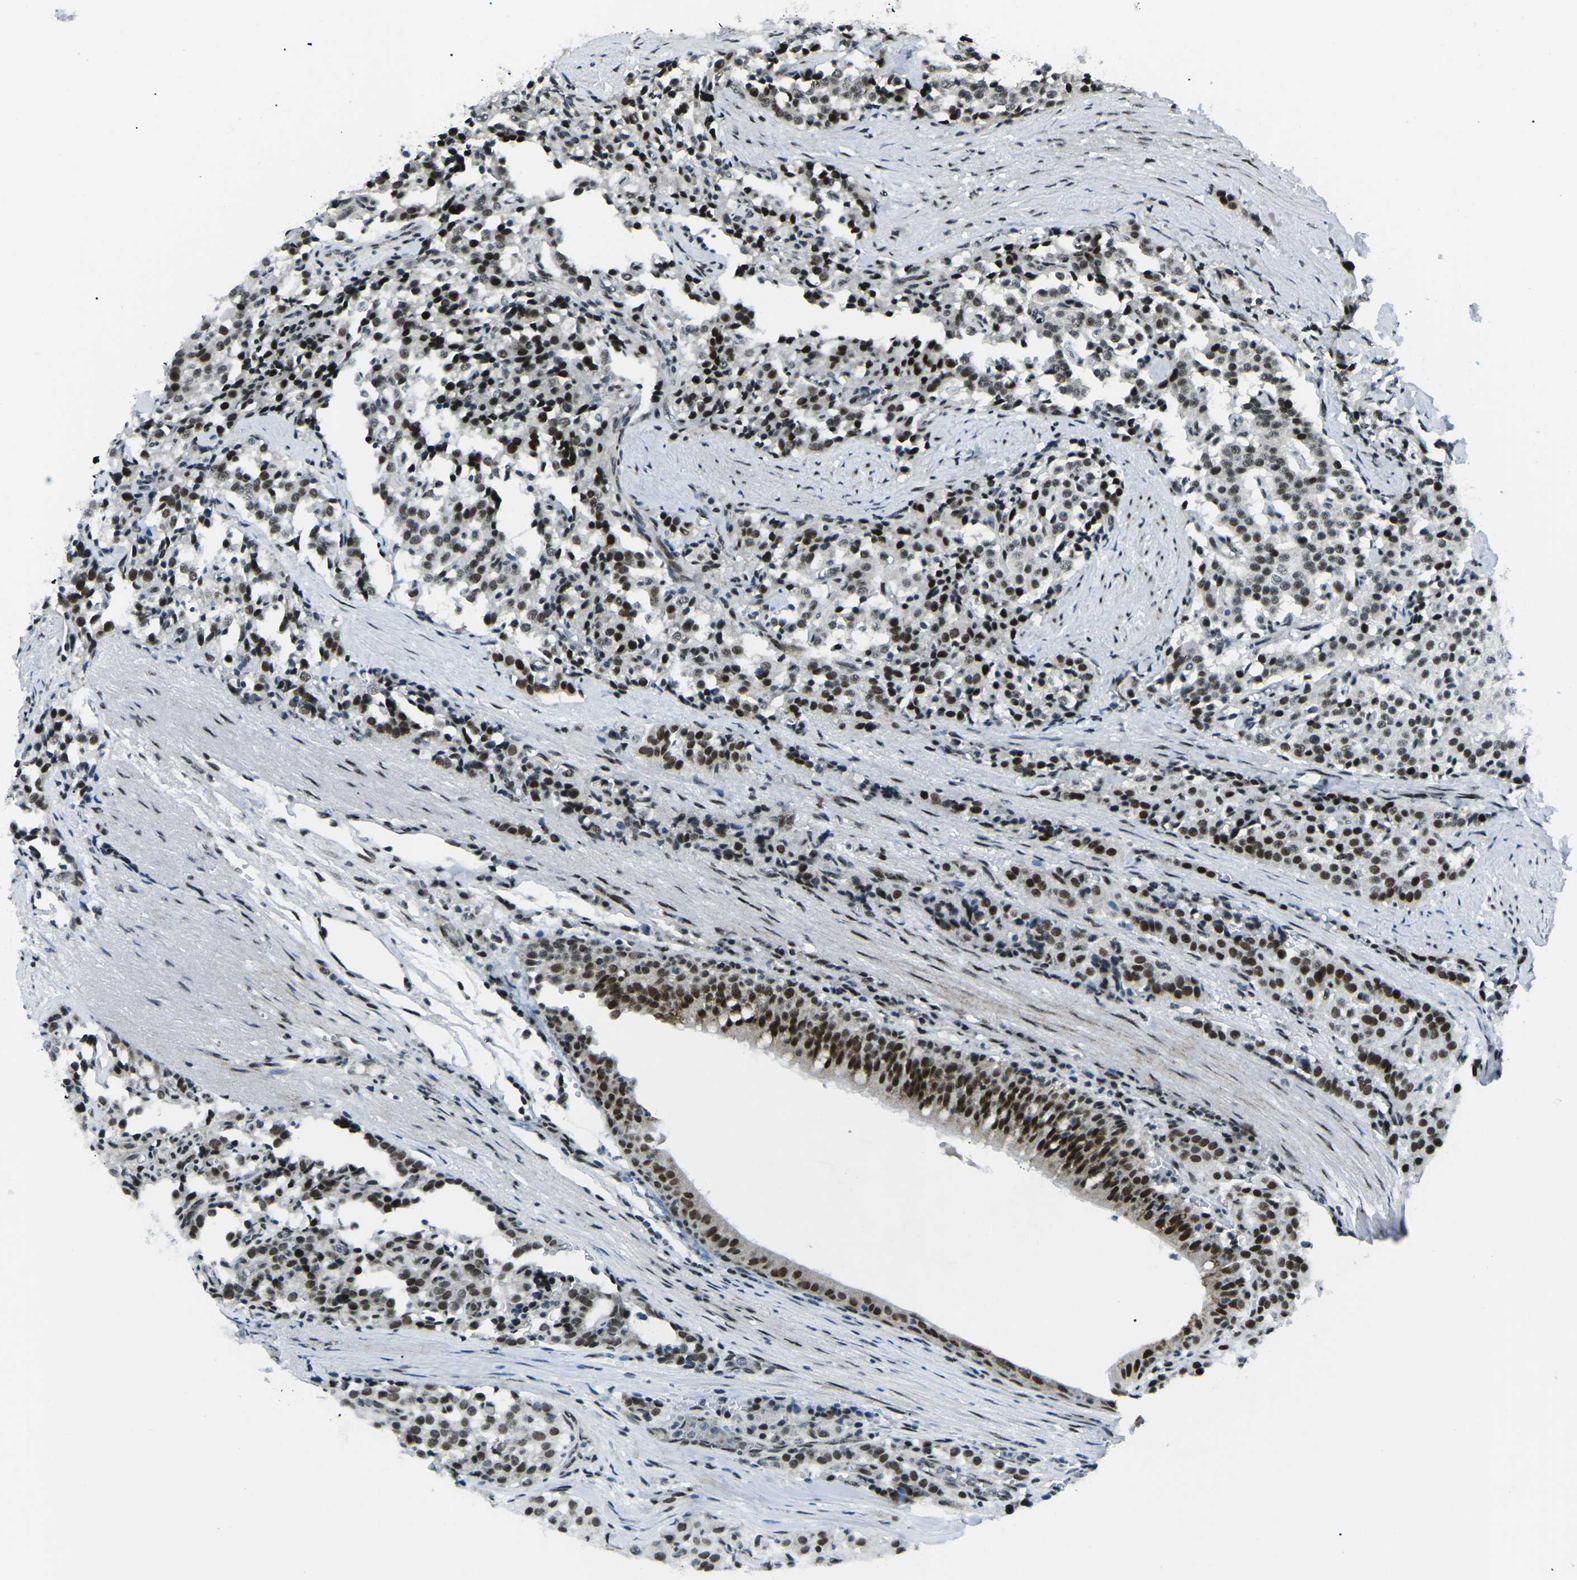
{"staining": {"intensity": "strong", "quantity": ">75%", "location": "nuclear"}, "tissue": "carcinoid", "cell_type": "Tumor cells", "image_type": "cancer", "snomed": [{"axis": "morphology", "description": "Carcinoid, malignant, NOS"}, {"axis": "topography", "description": "Lung"}], "caption": "DAB immunohistochemical staining of human carcinoid (malignant) reveals strong nuclear protein expression in approximately >75% of tumor cells.", "gene": "RBL2", "patient": {"sex": "male", "age": 30}}